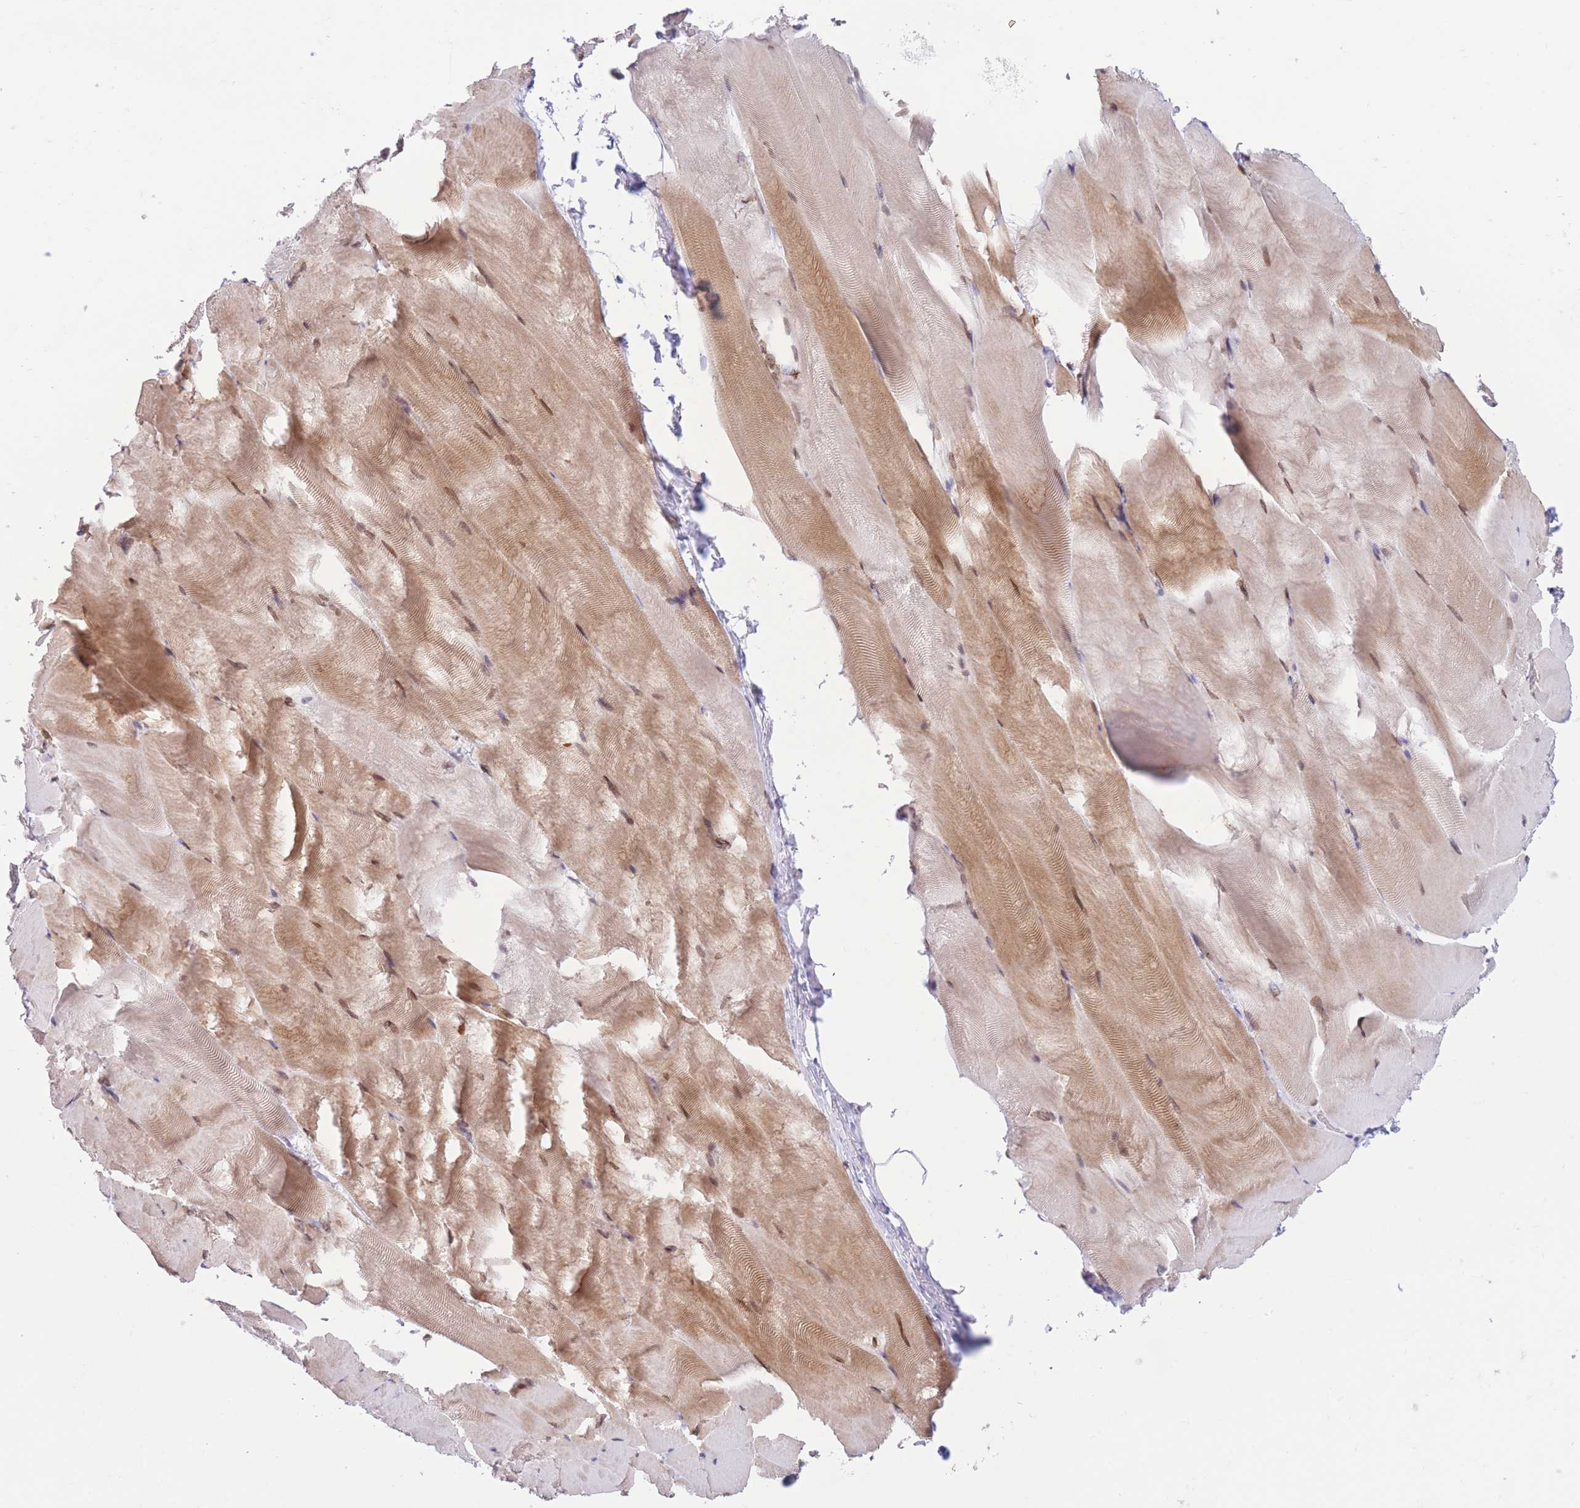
{"staining": {"intensity": "moderate", "quantity": "25%-75%", "location": "cytoplasmic/membranous"}, "tissue": "skeletal muscle", "cell_type": "Myocytes", "image_type": "normal", "snomed": [{"axis": "morphology", "description": "Normal tissue, NOS"}, {"axis": "topography", "description": "Skeletal muscle"}], "caption": "Skeletal muscle stained with immunohistochemistry (IHC) shows moderate cytoplasmic/membranous staining in approximately 25%-75% of myocytes. Using DAB (brown) and hematoxylin (blue) stains, captured at high magnification using brightfield microscopy.", "gene": "RPL39L", "patient": {"sex": "female", "age": 64}}